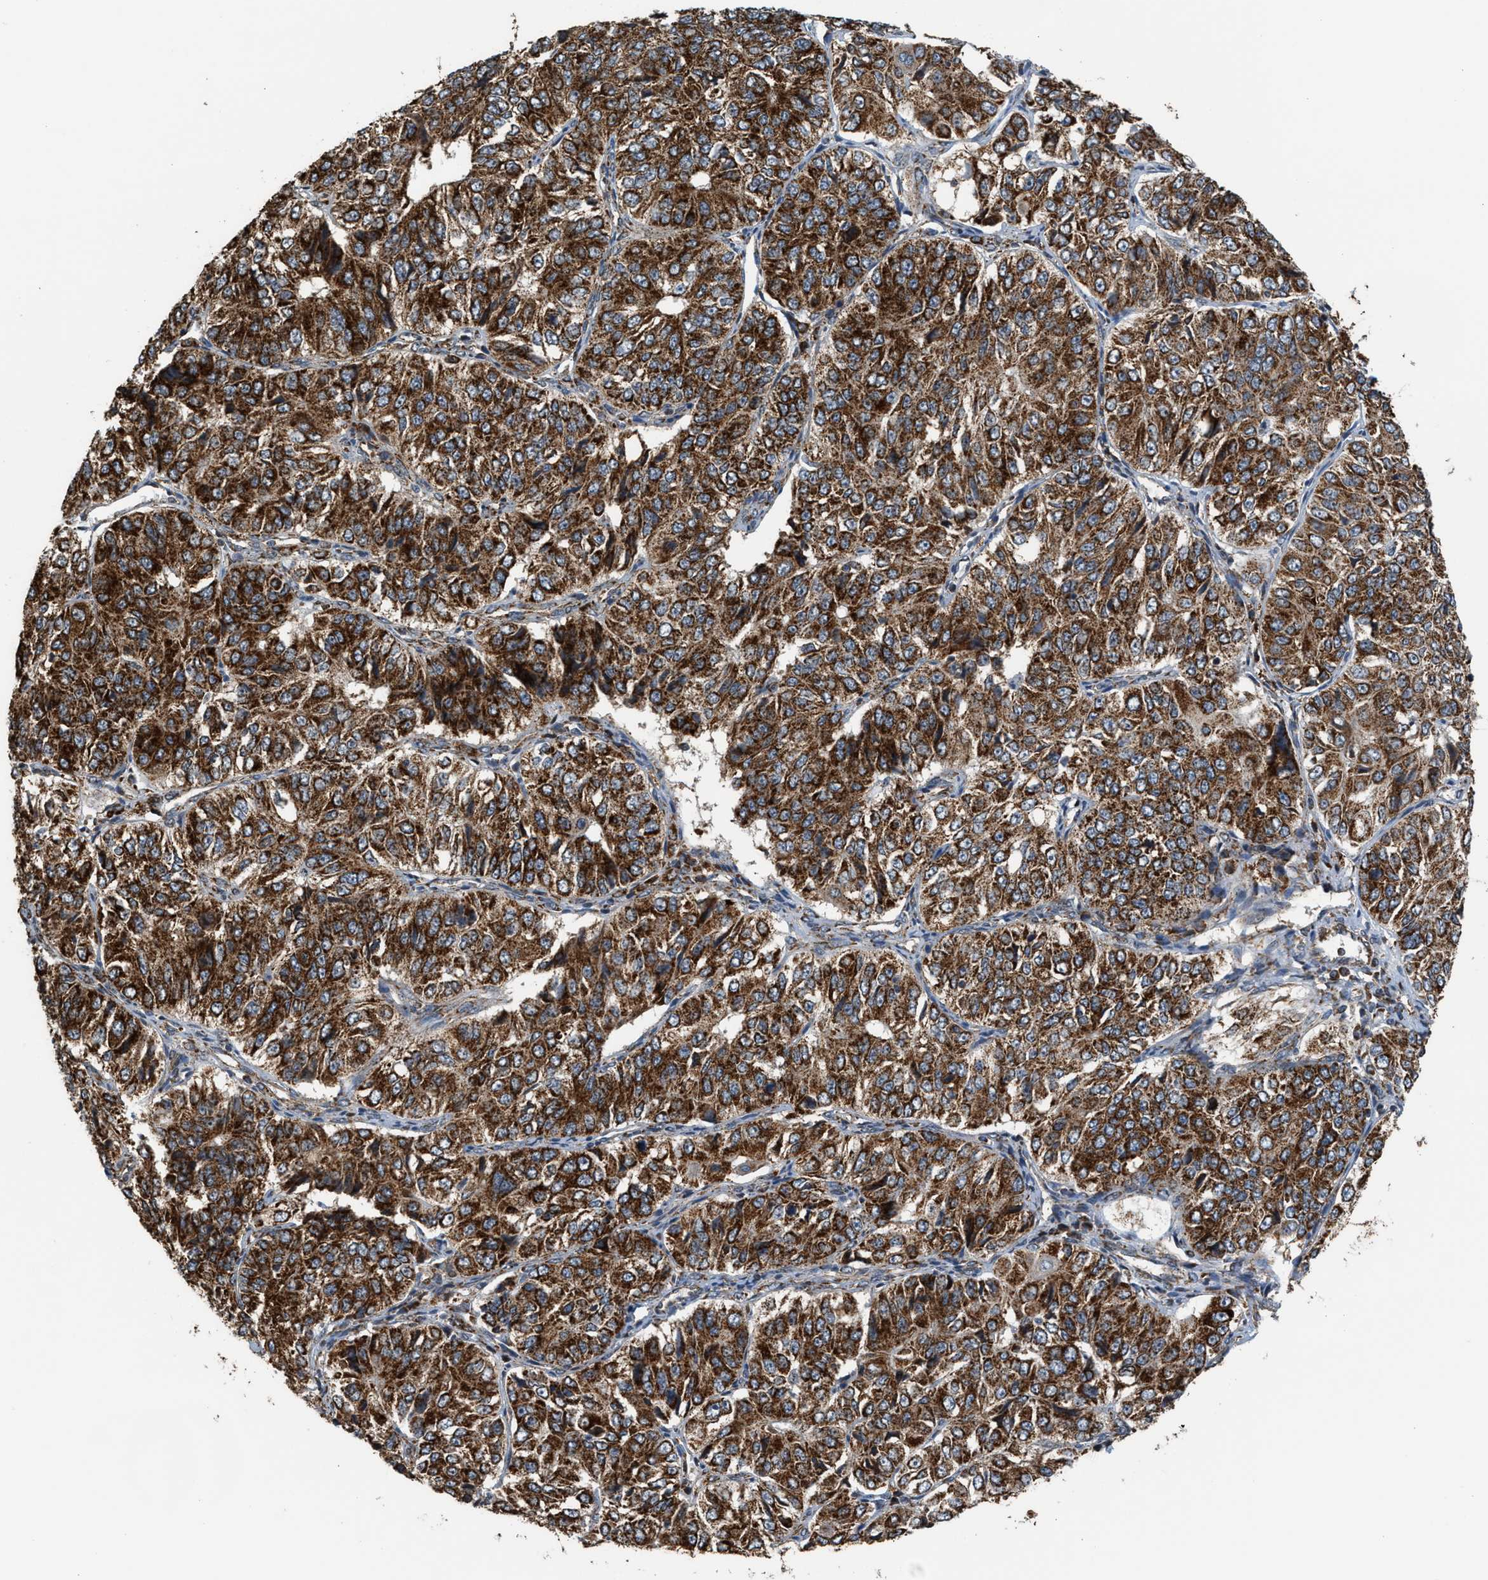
{"staining": {"intensity": "strong", "quantity": ">75%", "location": "cytoplasmic/membranous"}, "tissue": "ovarian cancer", "cell_type": "Tumor cells", "image_type": "cancer", "snomed": [{"axis": "morphology", "description": "Carcinoma, endometroid"}, {"axis": "topography", "description": "Ovary"}], "caption": "This micrograph reveals endometroid carcinoma (ovarian) stained with immunohistochemistry (IHC) to label a protein in brown. The cytoplasmic/membranous of tumor cells show strong positivity for the protein. Nuclei are counter-stained blue.", "gene": "SGSM2", "patient": {"sex": "female", "age": 51}}